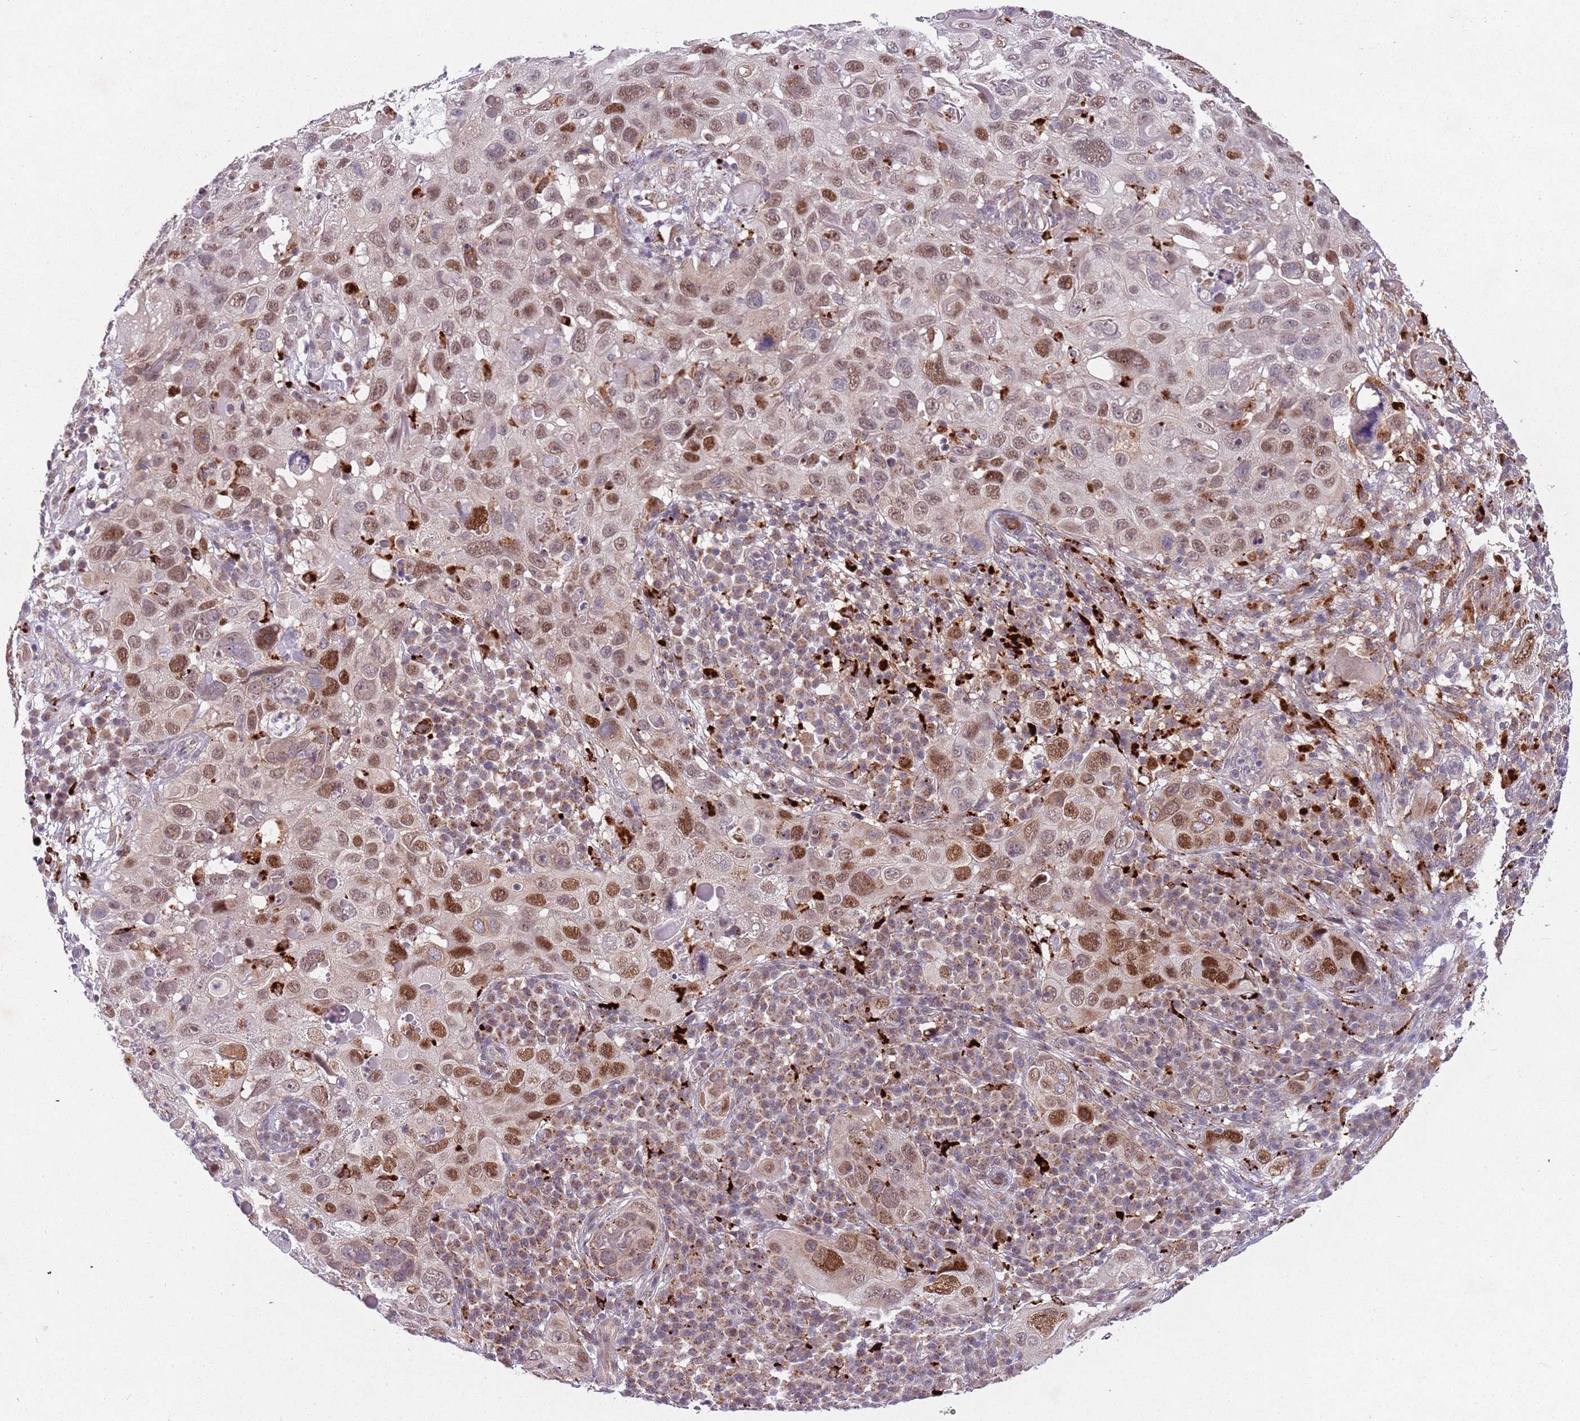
{"staining": {"intensity": "moderate", "quantity": ">75%", "location": "nuclear"}, "tissue": "skin cancer", "cell_type": "Tumor cells", "image_type": "cancer", "snomed": [{"axis": "morphology", "description": "Squamous cell carcinoma in situ, NOS"}, {"axis": "morphology", "description": "Squamous cell carcinoma, NOS"}, {"axis": "topography", "description": "Skin"}], "caption": "The image shows immunohistochemical staining of skin cancer (squamous cell carcinoma). There is moderate nuclear positivity is seen in about >75% of tumor cells.", "gene": "TRIM27", "patient": {"sex": "male", "age": 93}}